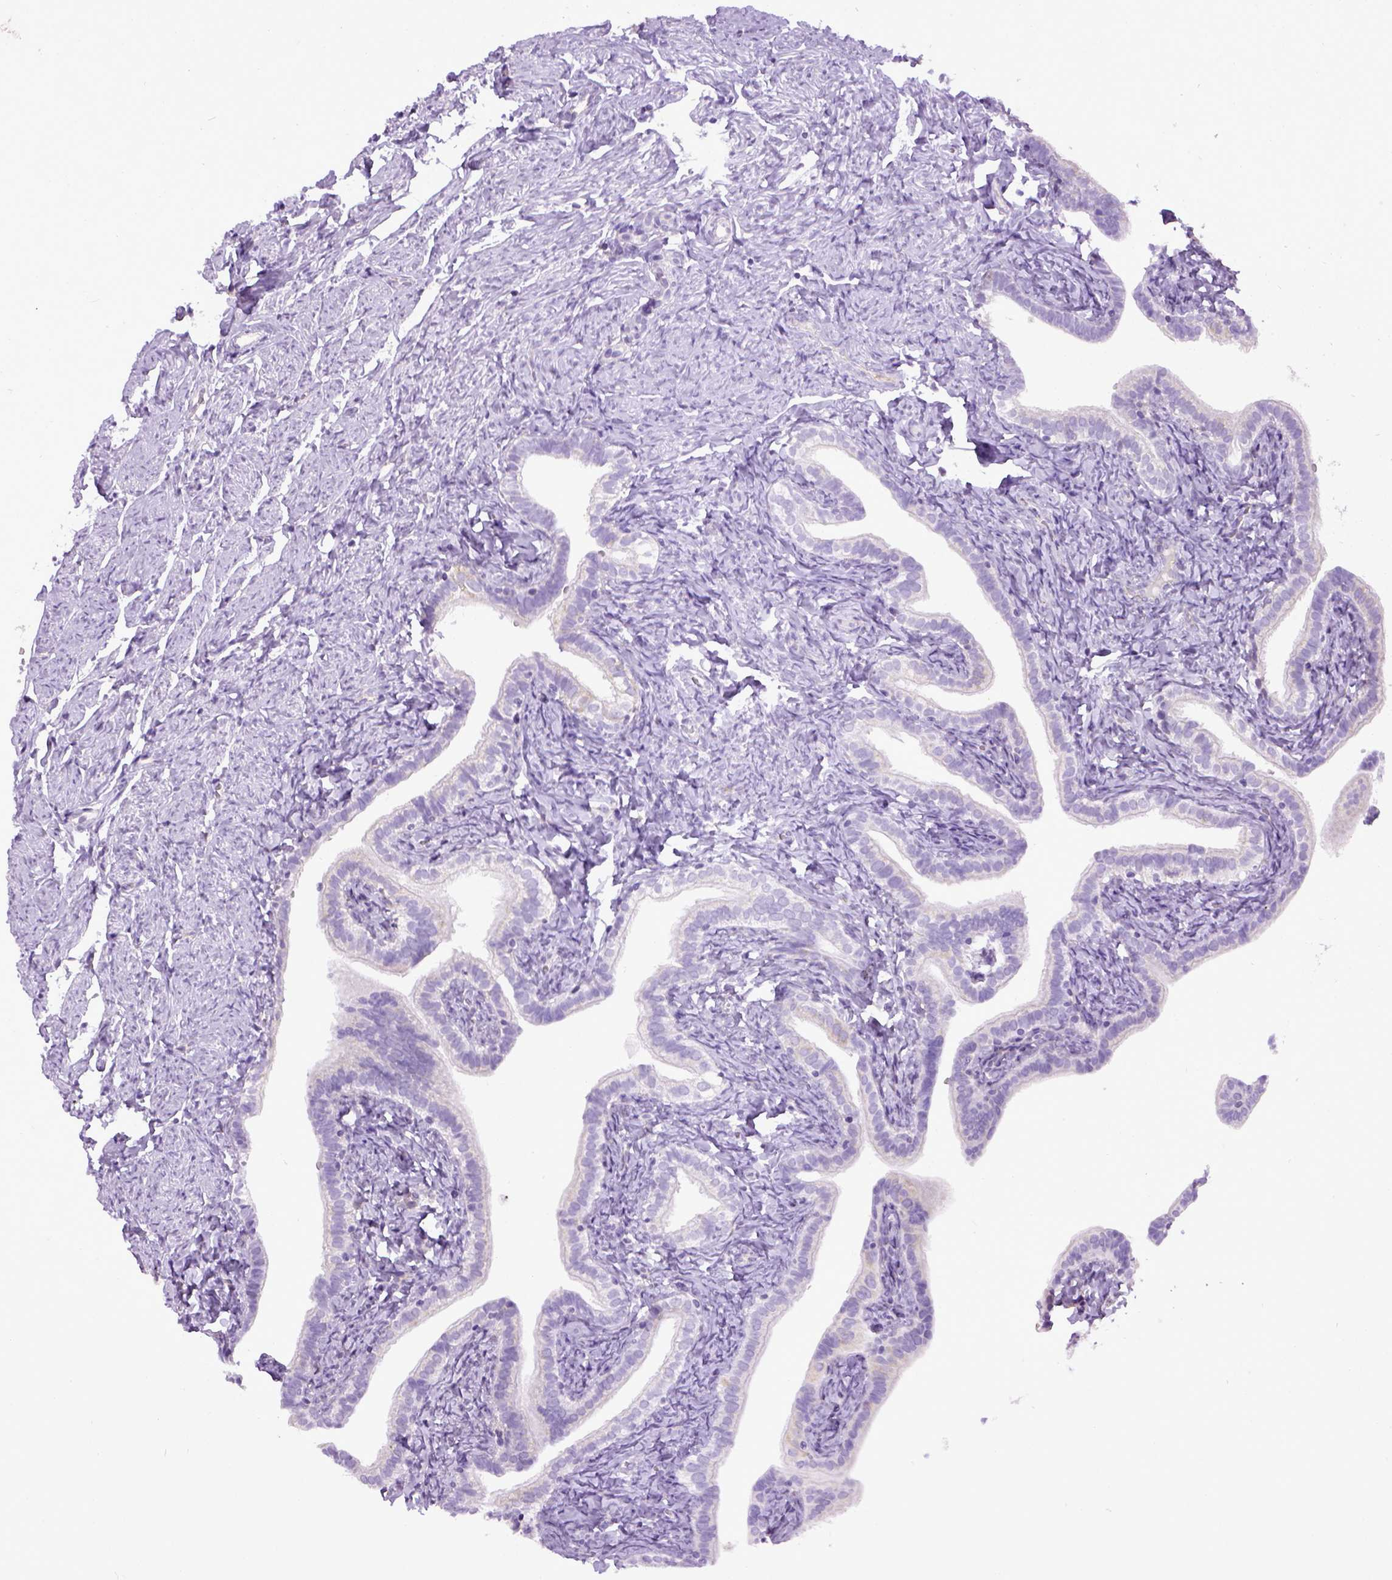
{"staining": {"intensity": "negative", "quantity": "none", "location": "none"}, "tissue": "fallopian tube", "cell_type": "Glandular cells", "image_type": "normal", "snomed": [{"axis": "morphology", "description": "Normal tissue, NOS"}, {"axis": "topography", "description": "Fallopian tube"}], "caption": "A high-resolution histopathology image shows immunohistochemistry (IHC) staining of normal fallopian tube, which exhibits no significant staining in glandular cells.", "gene": "ENG", "patient": {"sex": "female", "age": 41}}